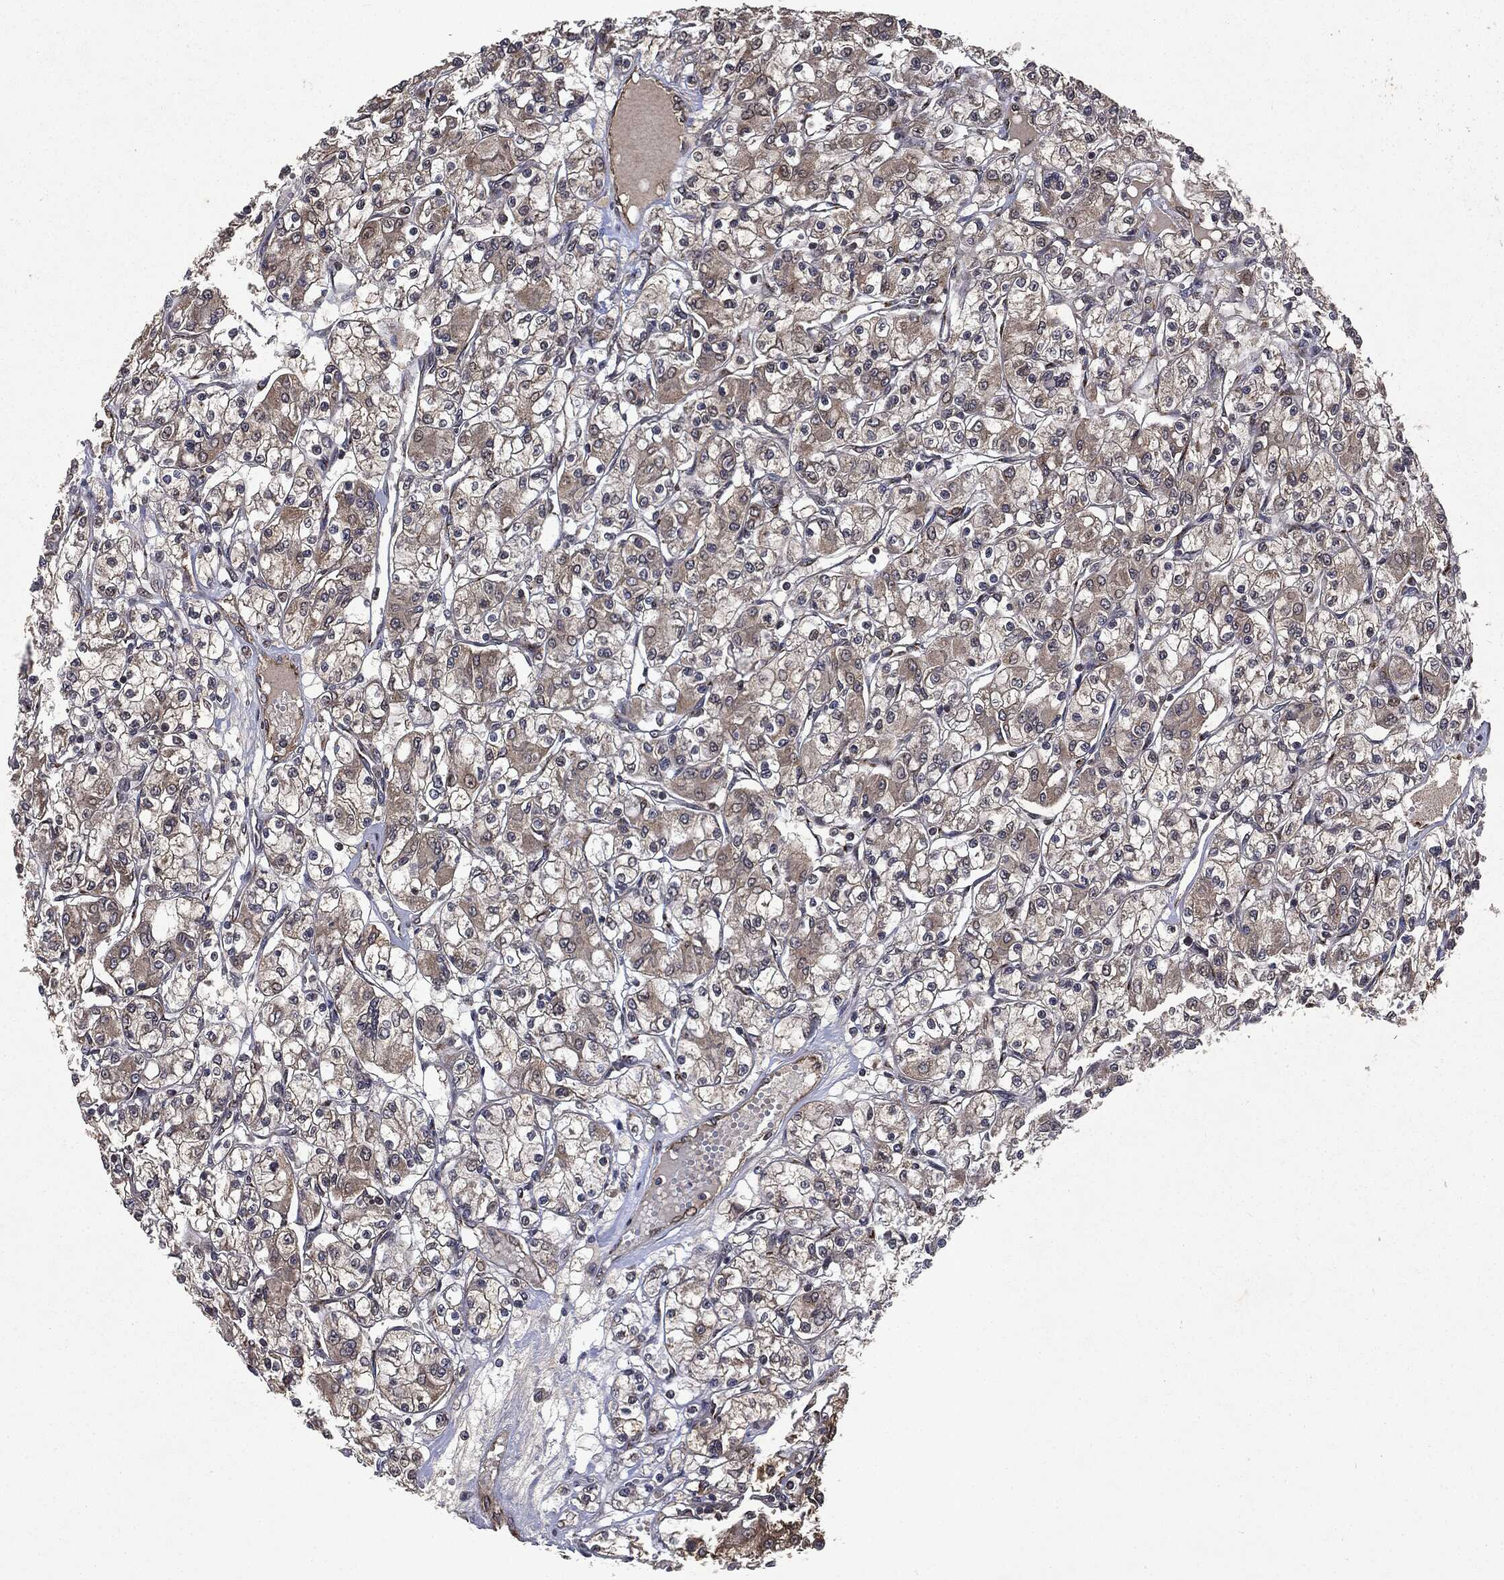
{"staining": {"intensity": "weak", "quantity": "25%-75%", "location": "cytoplasmic/membranous"}, "tissue": "renal cancer", "cell_type": "Tumor cells", "image_type": "cancer", "snomed": [{"axis": "morphology", "description": "Adenocarcinoma, NOS"}, {"axis": "topography", "description": "Kidney"}], "caption": "Immunohistochemical staining of renal cancer (adenocarcinoma) reveals low levels of weak cytoplasmic/membranous protein staining in approximately 25%-75% of tumor cells.", "gene": "PLPPR2", "patient": {"sex": "female", "age": 59}}